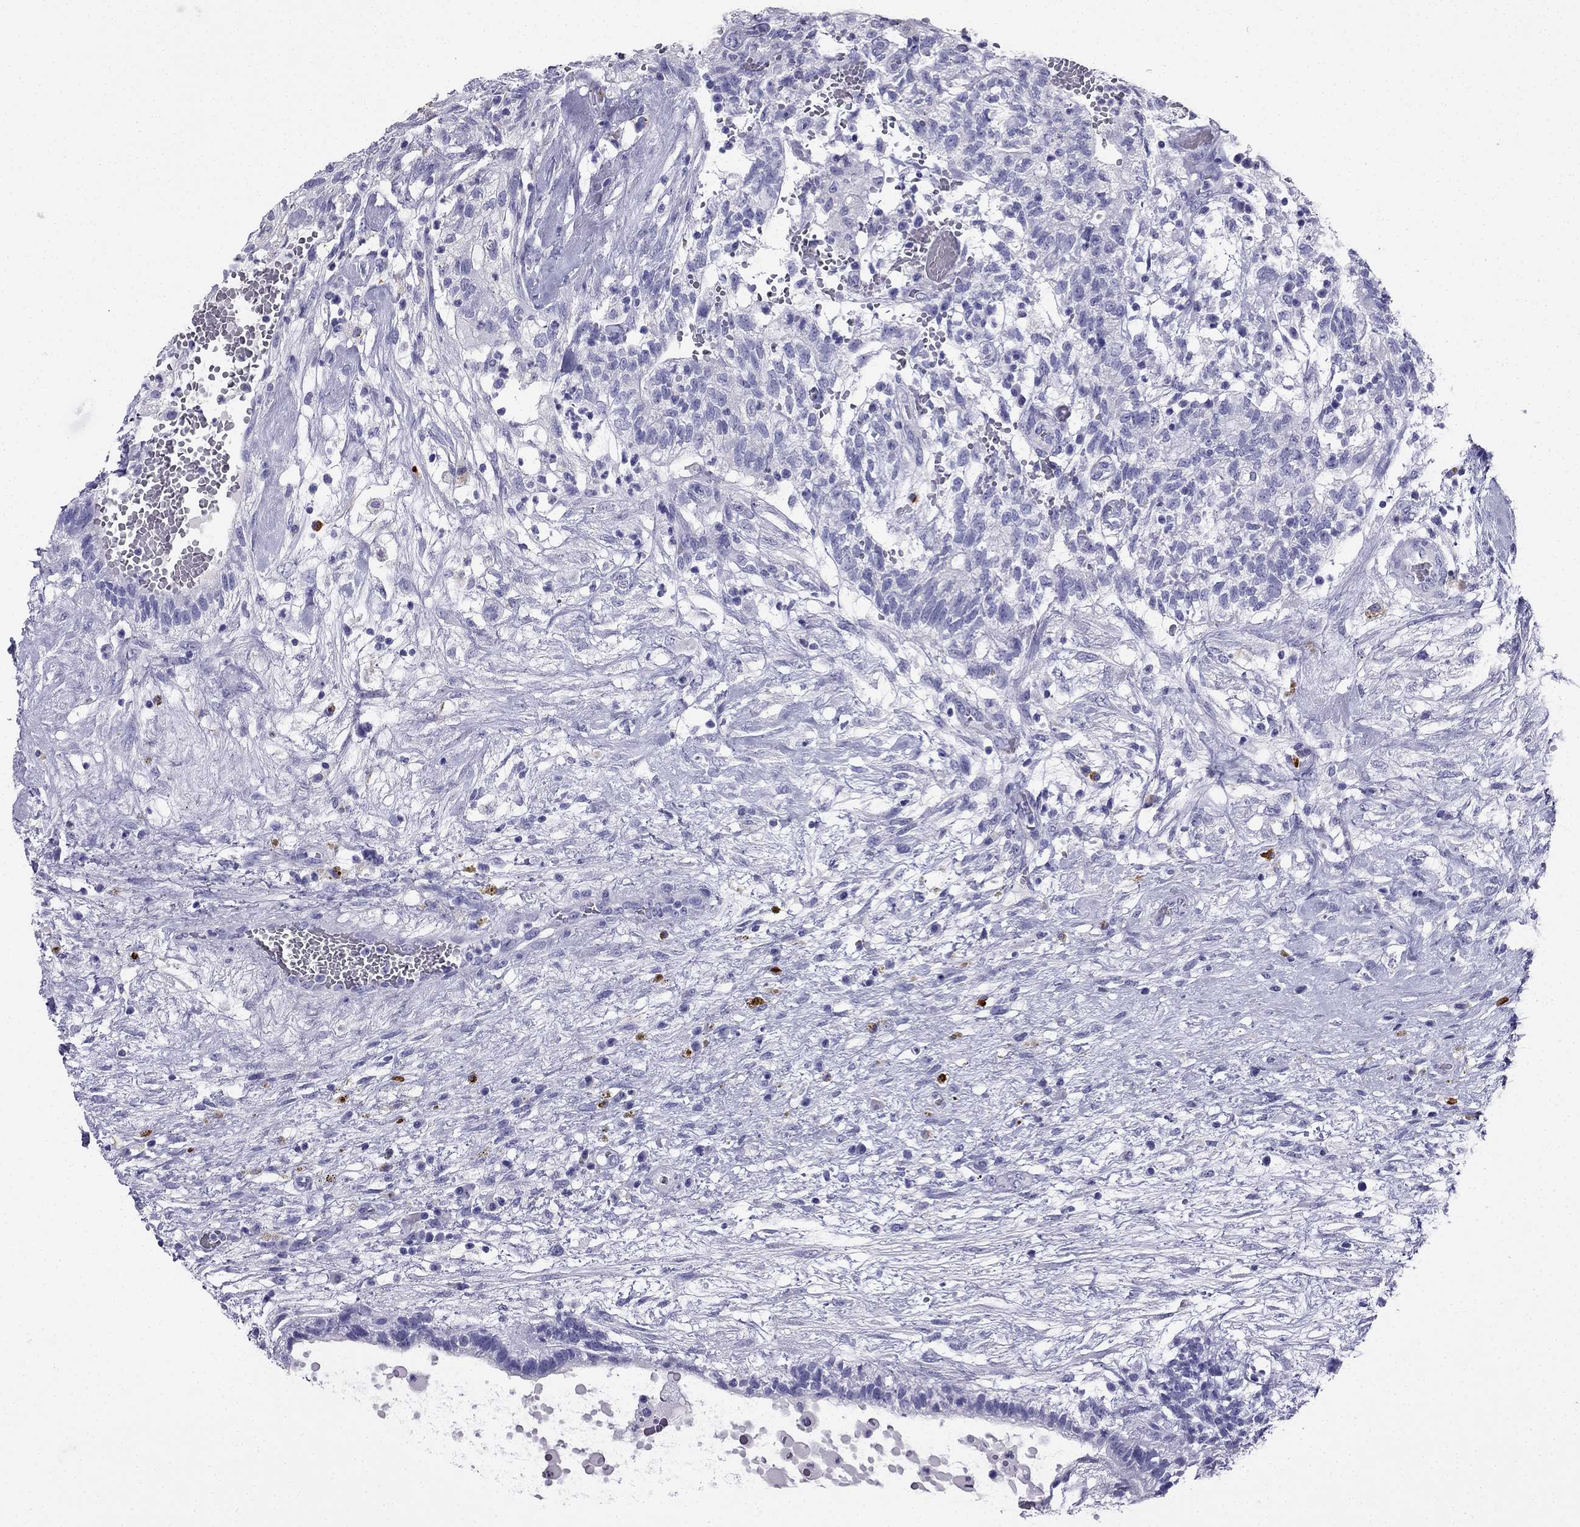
{"staining": {"intensity": "negative", "quantity": "none", "location": "none"}, "tissue": "testis cancer", "cell_type": "Tumor cells", "image_type": "cancer", "snomed": [{"axis": "morphology", "description": "Normal tissue, NOS"}, {"axis": "morphology", "description": "Carcinoma, Embryonal, NOS"}, {"axis": "topography", "description": "Testis"}, {"axis": "topography", "description": "Epididymis"}], "caption": "Tumor cells are negative for protein expression in human embryonal carcinoma (testis). The staining was performed using DAB (3,3'-diaminobenzidine) to visualize the protein expression in brown, while the nuclei were stained in blue with hematoxylin (Magnification: 20x).", "gene": "SLC18A2", "patient": {"sex": "male", "age": 32}}